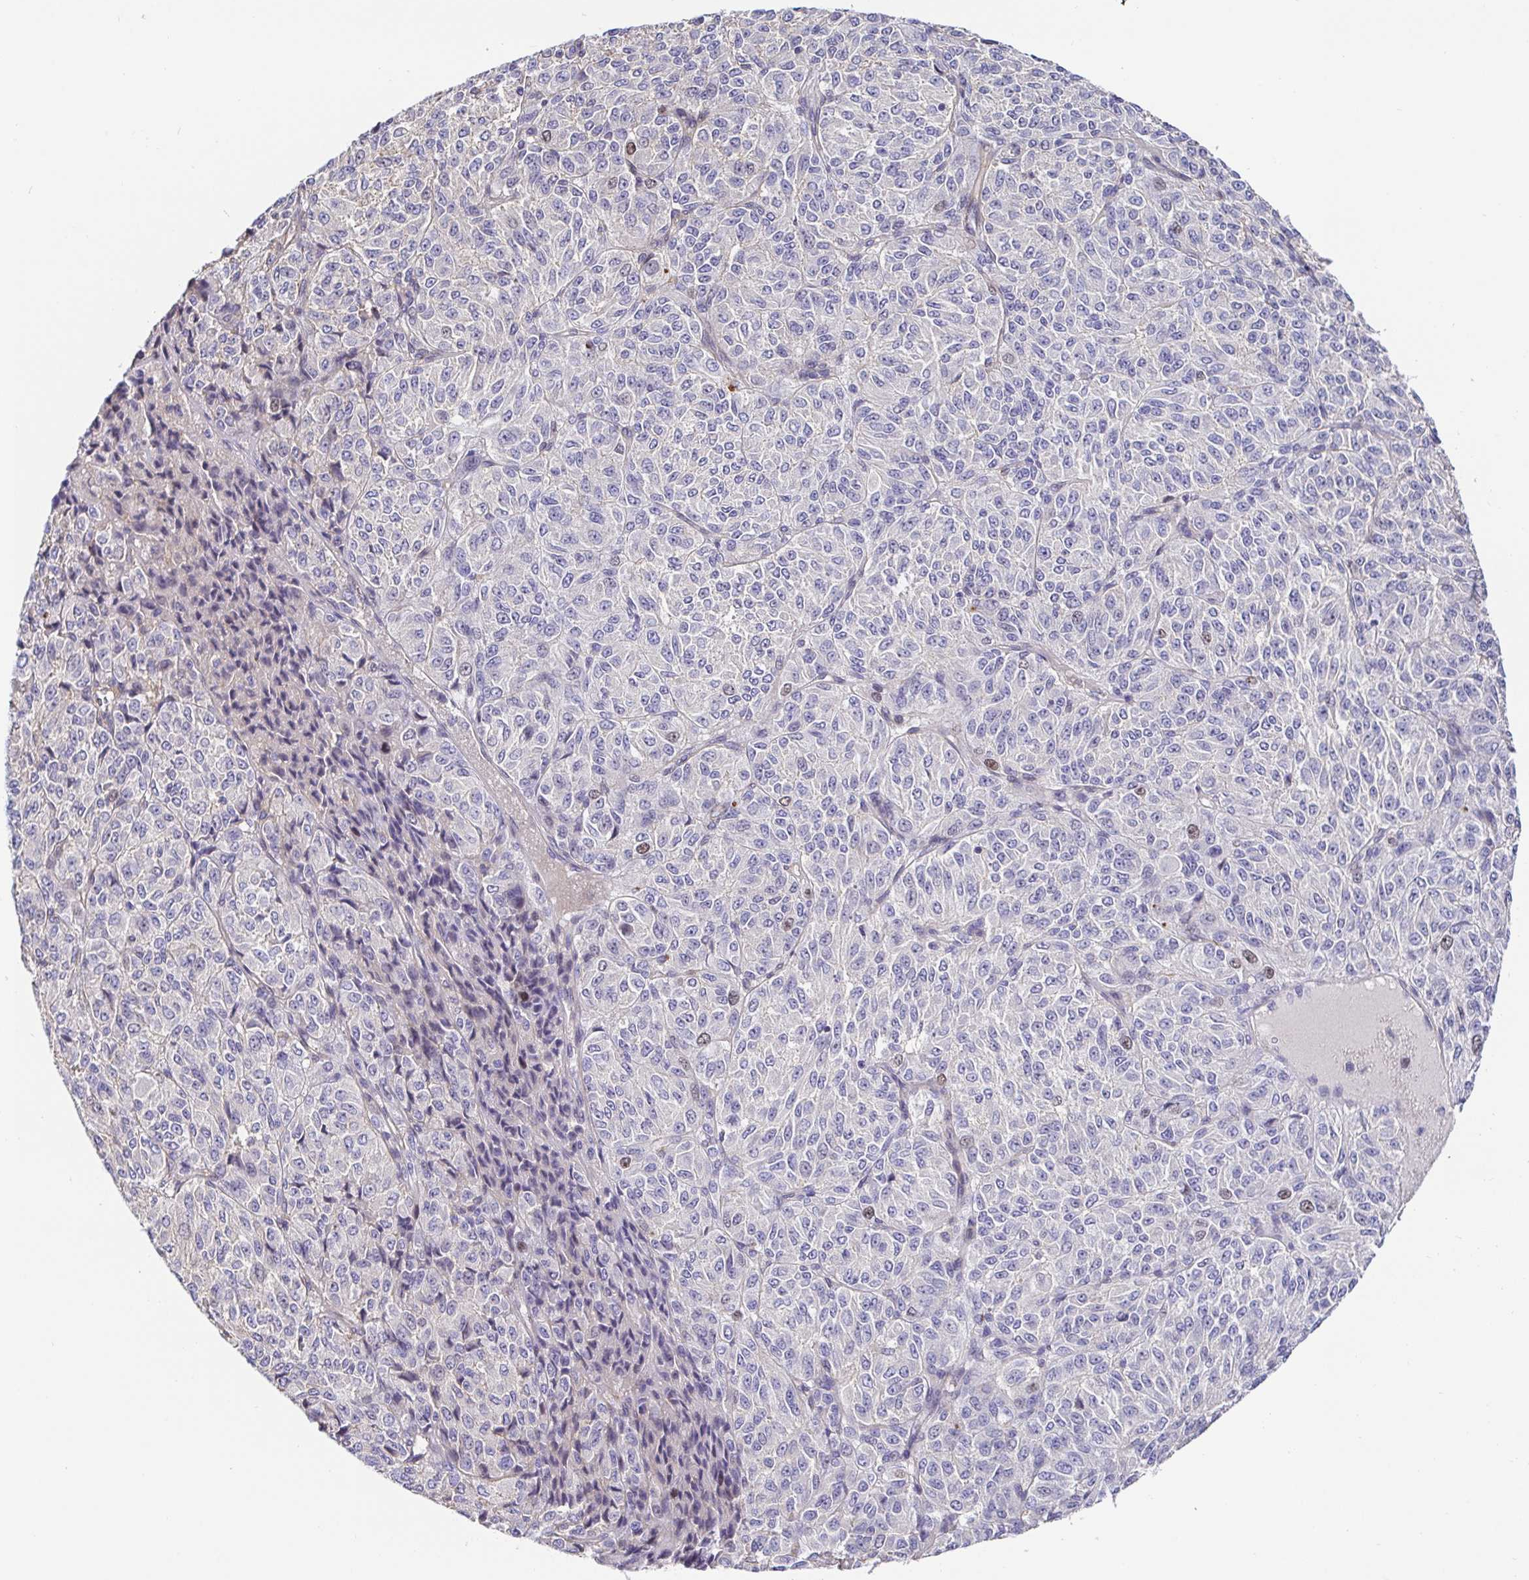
{"staining": {"intensity": "negative", "quantity": "none", "location": "none"}, "tissue": "melanoma", "cell_type": "Tumor cells", "image_type": "cancer", "snomed": [{"axis": "morphology", "description": "Malignant melanoma, Metastatic site"}, {"axis": "topography", "description": "Brain"}], "caption": "This is an immunohistochemistry micrograph of human melanoma. There is no positivity in tumor cells.", "gene": "TIMELESS", "patient": {"sex": "female", "age": 56}}